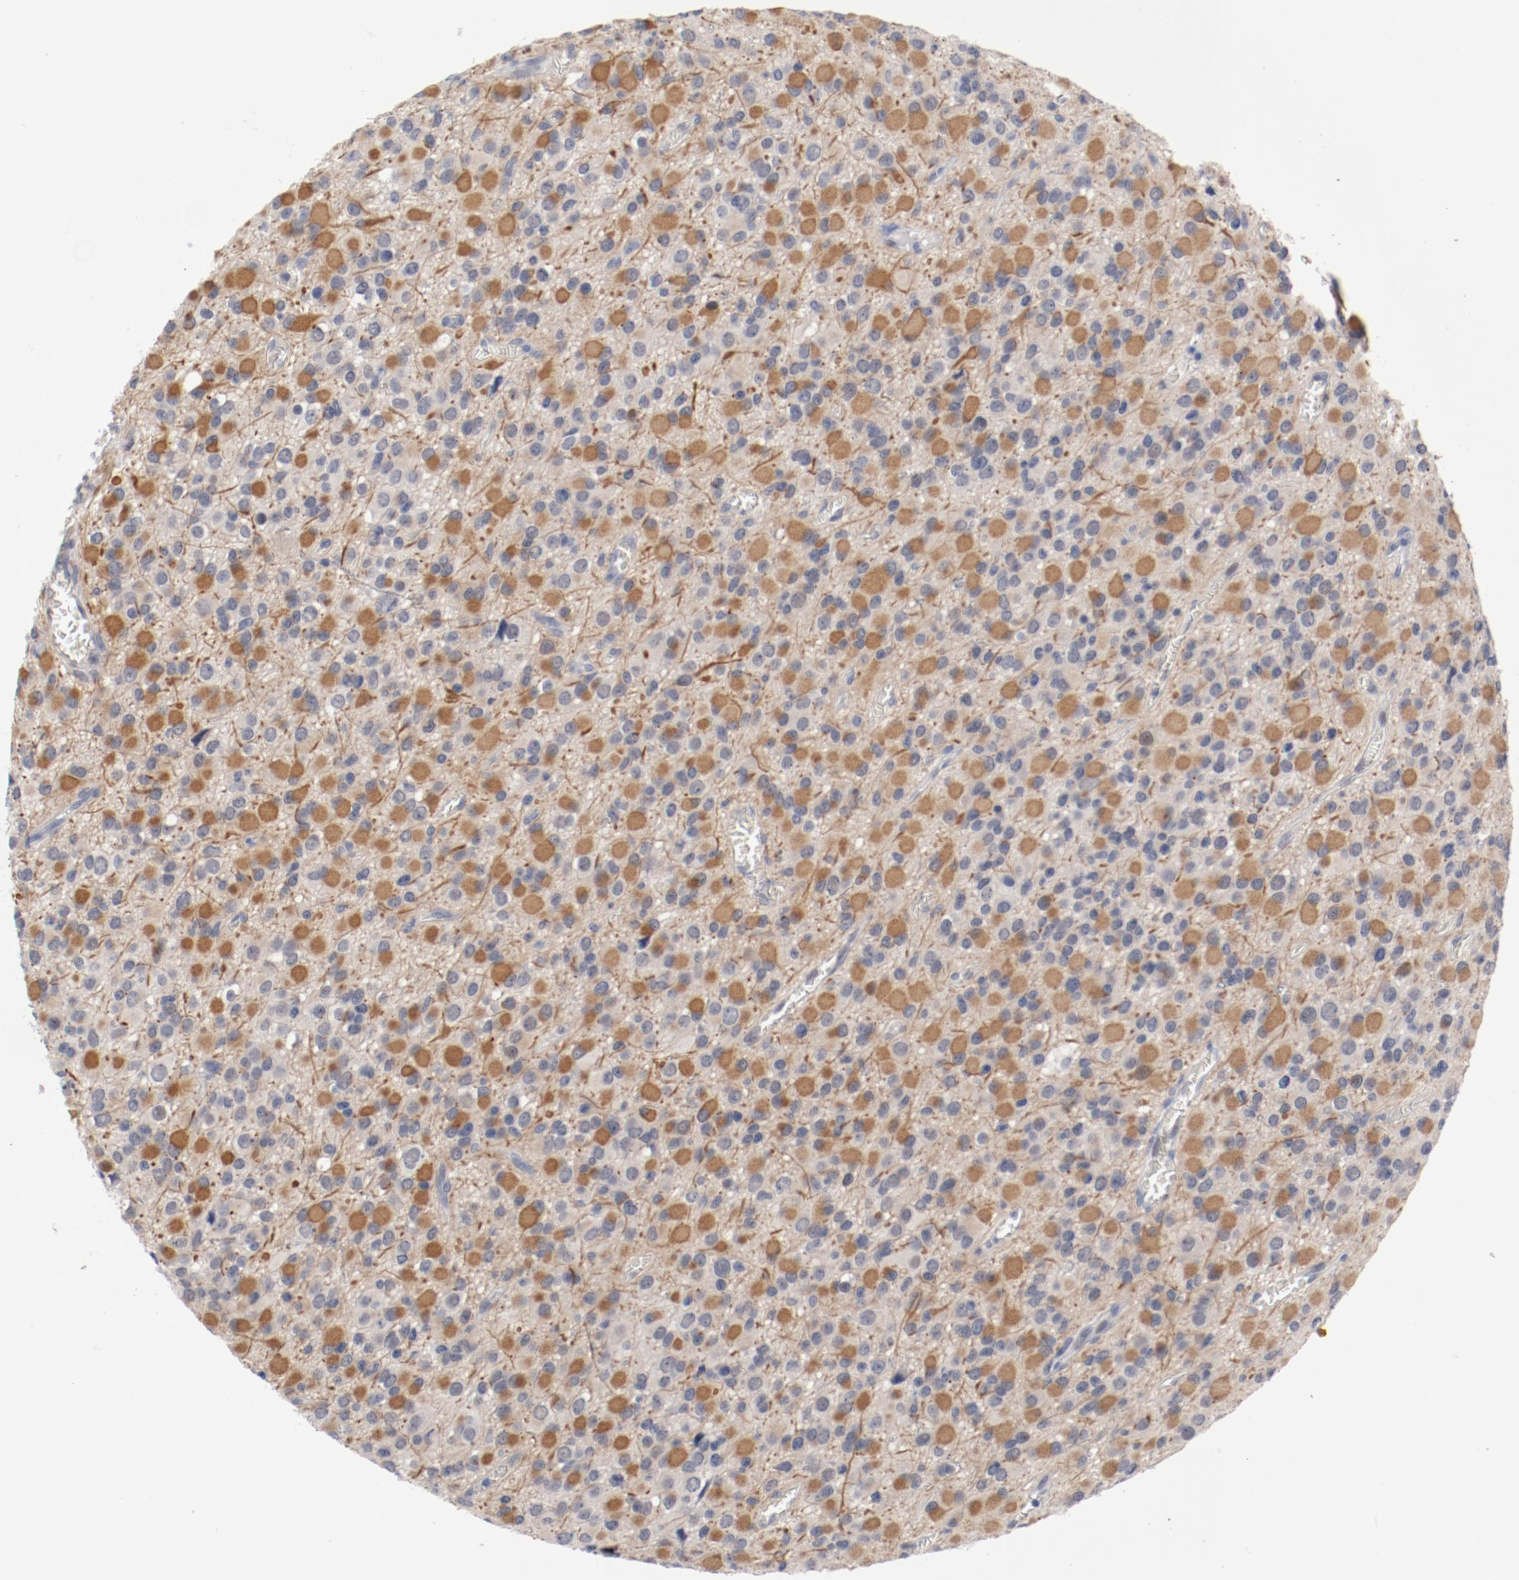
{"staining": {"intensity": "moderate", "quantity": "25%-75%", "location": "cytoplasmic/membranous"}, "tissue": "glioma", "cell_type": "Tumor cells", "image_type": "cancer", "snomed": [{"axis": "morphology", "description": "Glioma, malignant, Low grade"}, {"axis": "topography", "description": "Brain"}], "caption": "Brown immunohistochemical staining in malignant glioma (low-grade) demonstrates moderate cytoplasmic/membranous positivity in about 25%-75% of tumor cells.", "gene": "ANKLE2", "patient": {"sex": "male", "age": 42}}